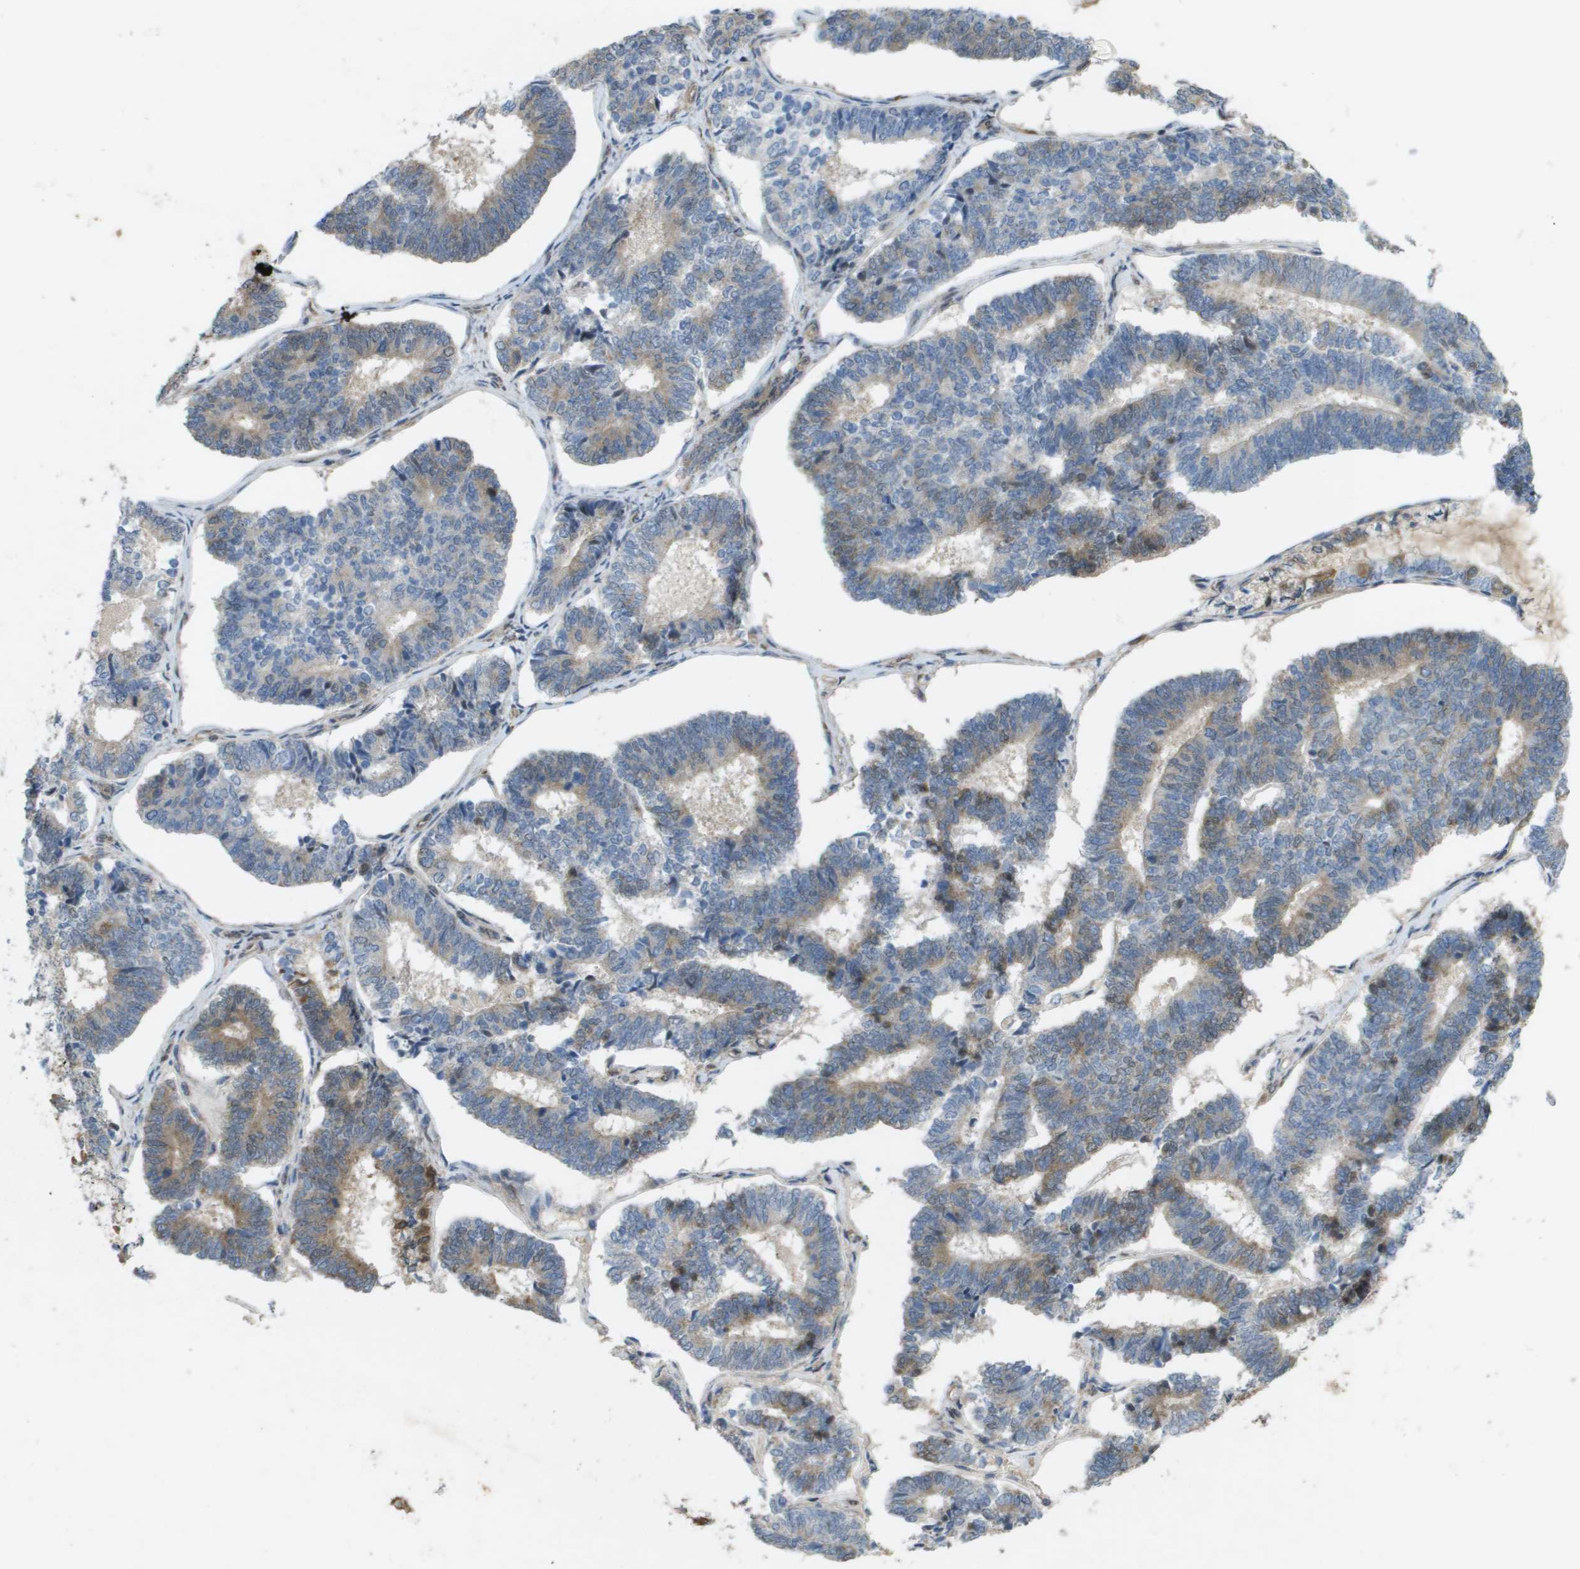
{"staining": {"intensity": "negative", "quantity": "none", "location": "none"}, "tissue": "endometrial cancer", "cell_type": "Tumor cells", "image_type": "cancer", "snomed": [{"axis": "morphology", "description": "Adenocarcinoma, NOS"}, {"axis": "topography", "description": "Endometrium"}], "caption": "High magnification brightfield microscopy of adenocarcinoma (endometrial) stained with DAB (3,3'-diaminobenzidine) (brown) and counterstained with hematoxylin (blue): tumor cells show no significant positivity.", "gene": "IFNLR1", "patient": {"sex": "female", "age": 70}}